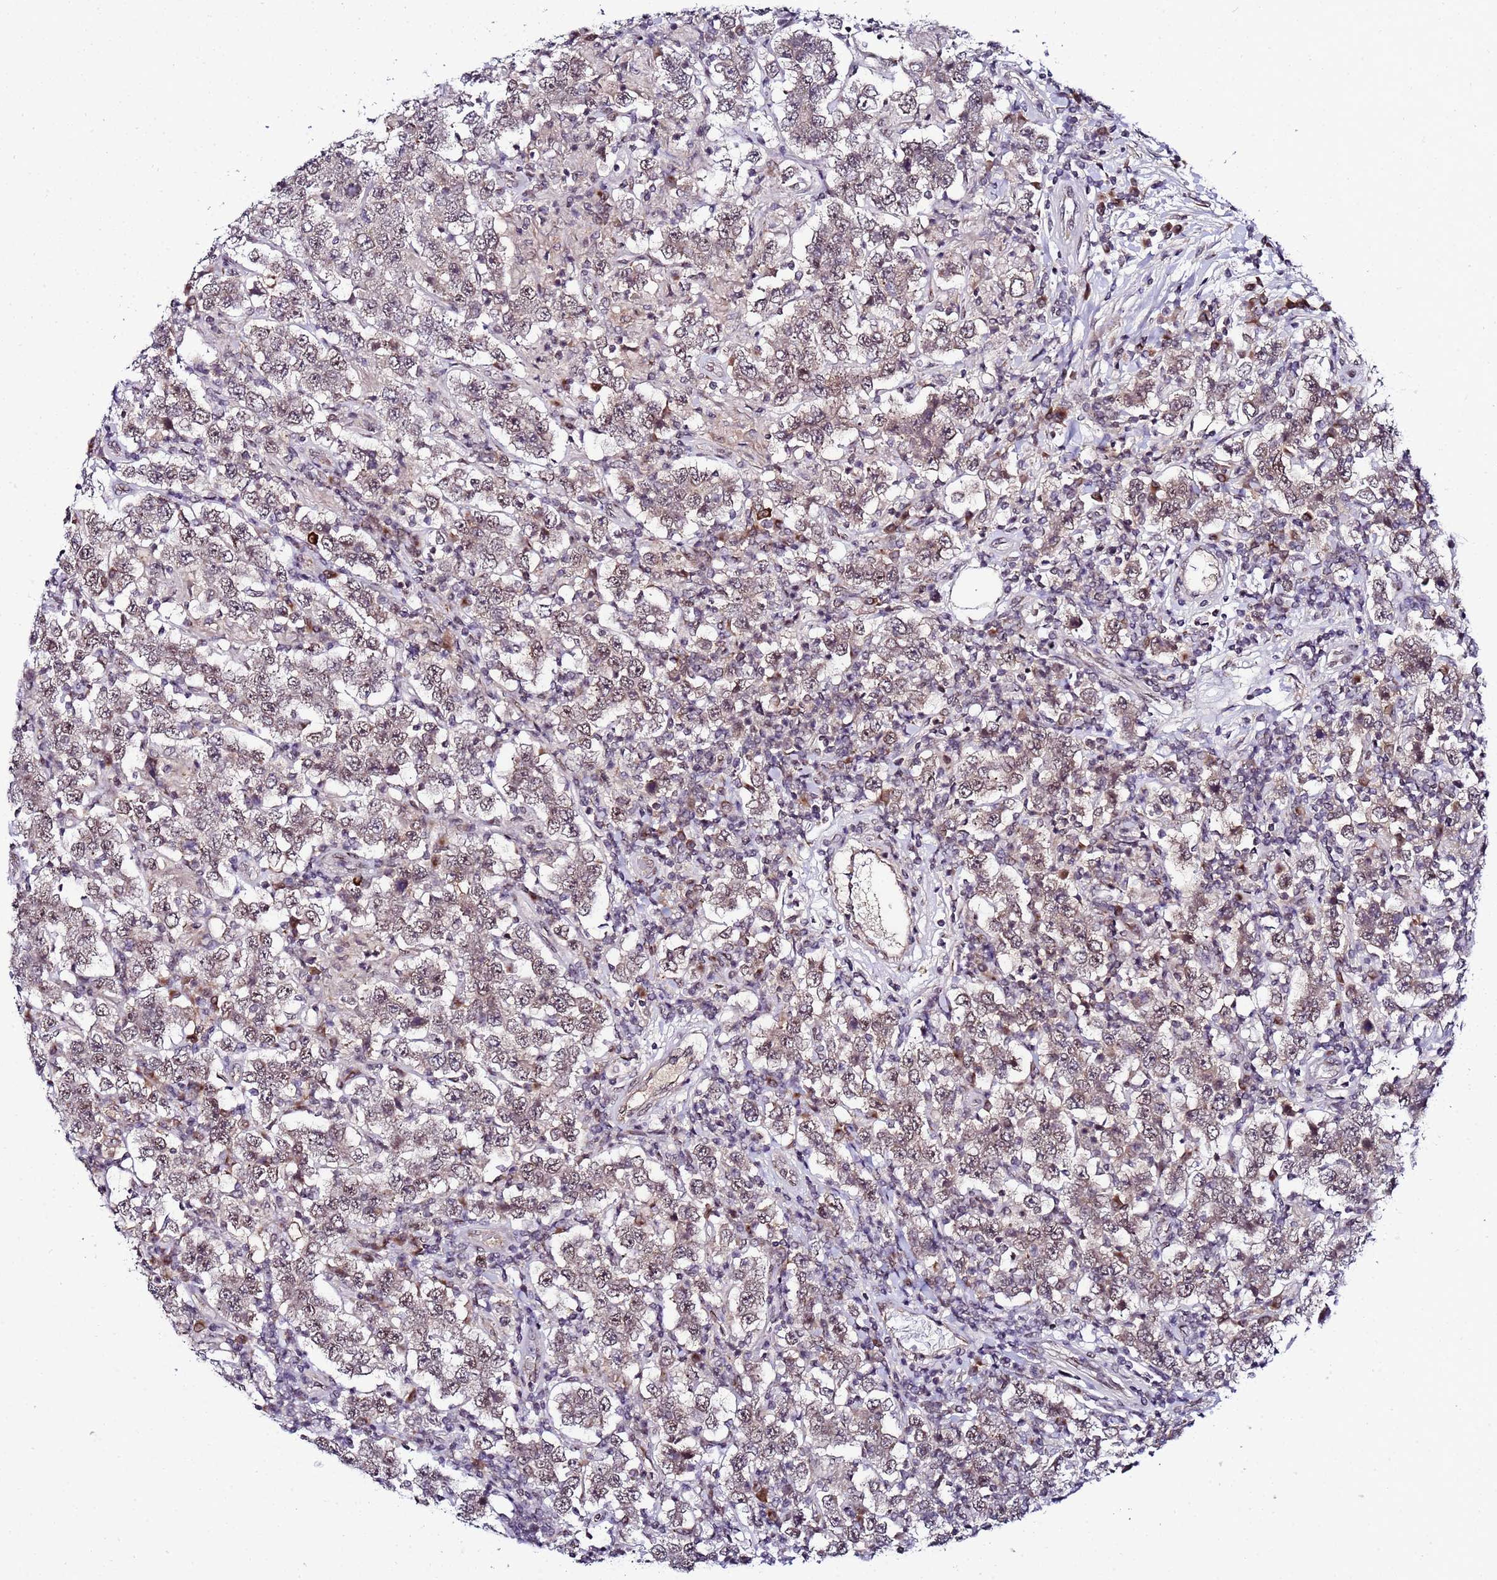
{"staining": {"intensity": "moderate", "quantity": "25%-75%", "location": "cytoplasmic/membranous,nuclear"}, "tissue": "testis cancer", "cell_type": "Tumor cells", "image_type": "cancer", "snomed": [{"axis": "morphology", "description": "Normal tissue, NOS"}, {"axis": "morphology", "description": "Urothelial carcinoma, High grade"}, {"axis": "morphology", "description": "Seminoma, NOS"}, {"axis": "morphology", "description": "Carcinoma, Embryonal, NOS"}, {"axis": "topography", "description": "Urinary bladder"}, {"axis": "topography", "description": "Testis"}], "caption": "Immunohistochemical staining of testis seminoma demonstrates medium levels of moderate cytoplasmic/membranous and nuclear protein staining in about 25%-75% of tumor cells.", "gene": "C19orf47", "patient": {"sex": "male", "age": 41}}